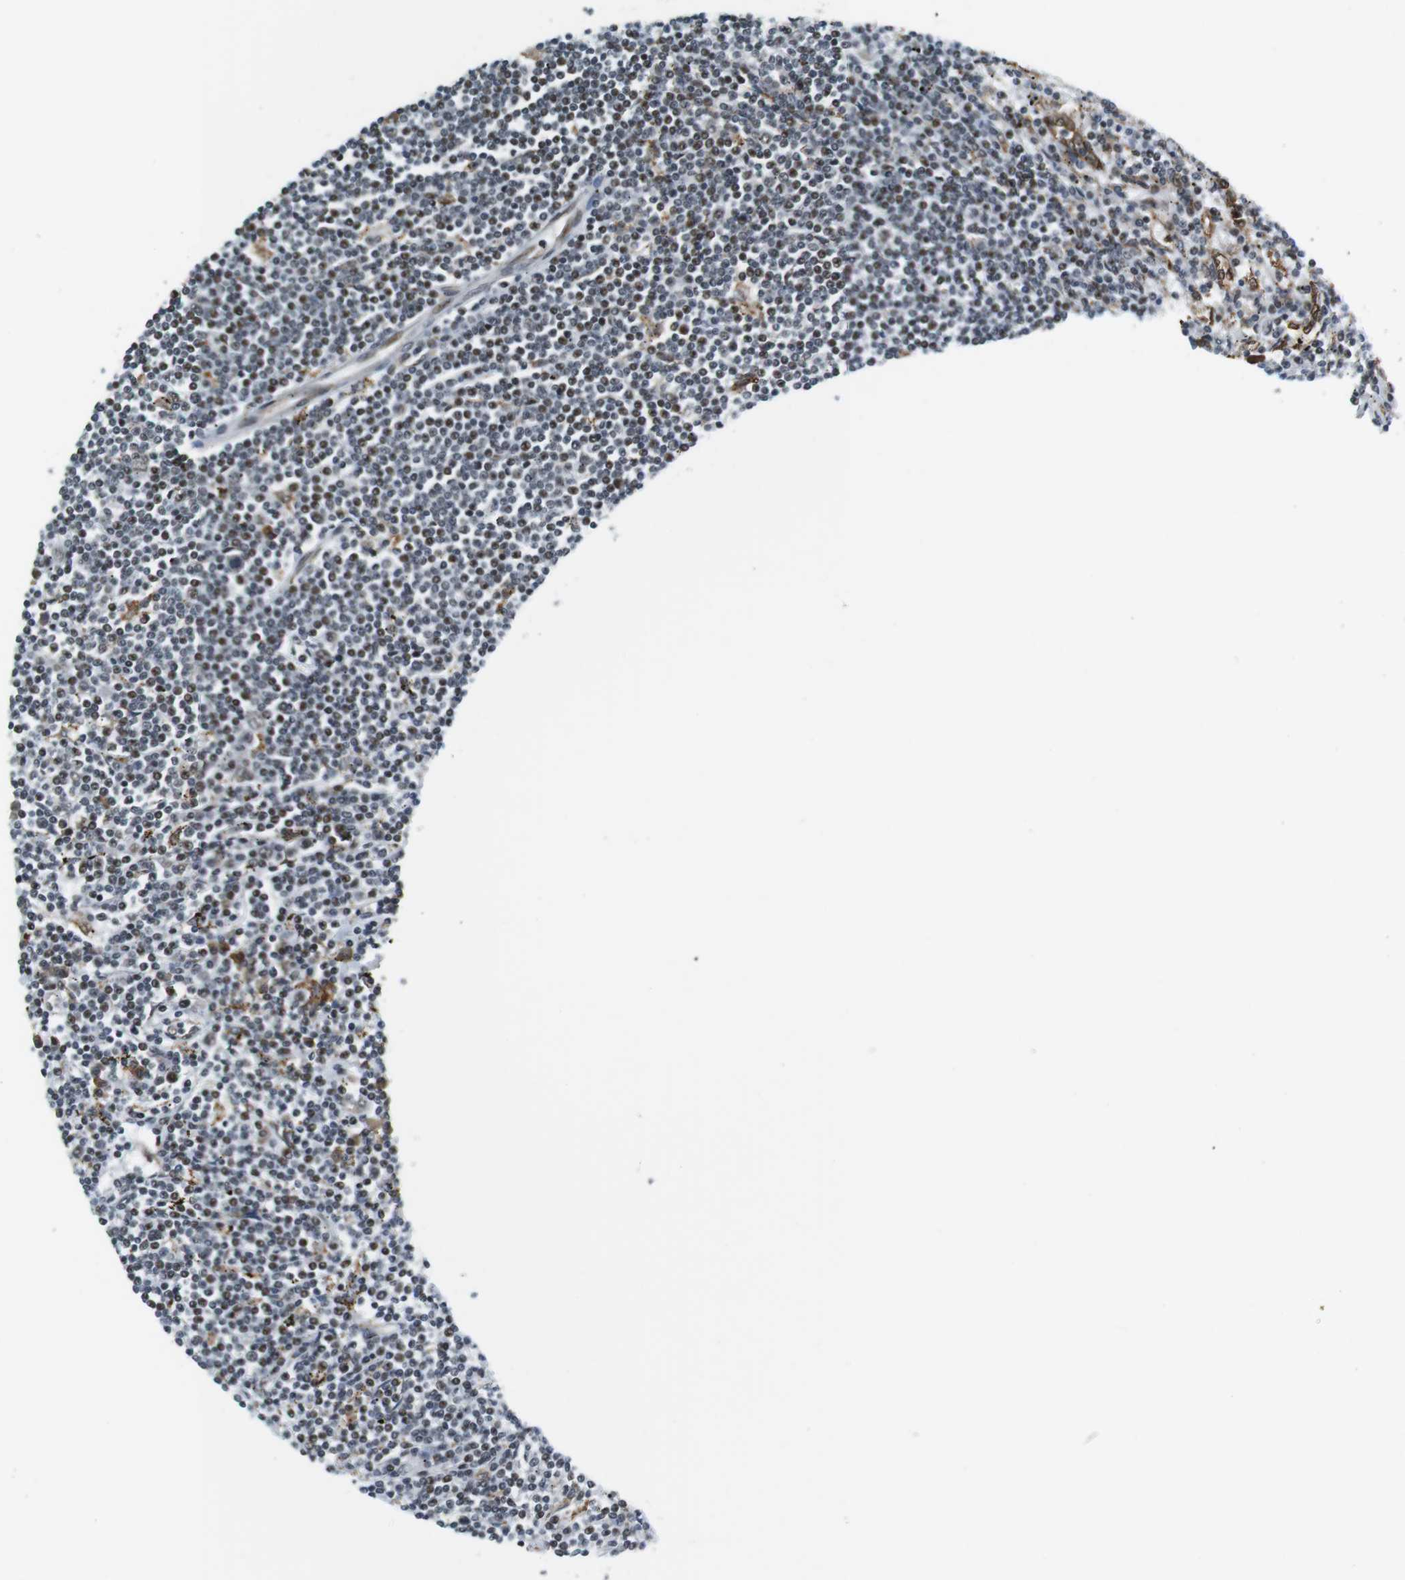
{"staining": {"intensity": "weak", "quantity": "25%-75%", "location": "nuclear"}, "tissue": "lymphoma", "cell_type": "Tumor cells", "image_type": "cancer", "snomed": [{"axis": "morphology", "description": "Malignant lymphoma, non-Hodgkin's type, Low grade"}, {"axis": "topography", "description": "Spleen"}], "caption": "High-power microscopy captured an immunohistochemistry (IHC) photomicrograph of malignant lymphoma, non-Hodgkin's type (low-grade), revealing weak nuclear staining in approximately 25%-75% of tumor cells.", "gene": "RNF38", "patient": {"sex": "male", "age": 76}}